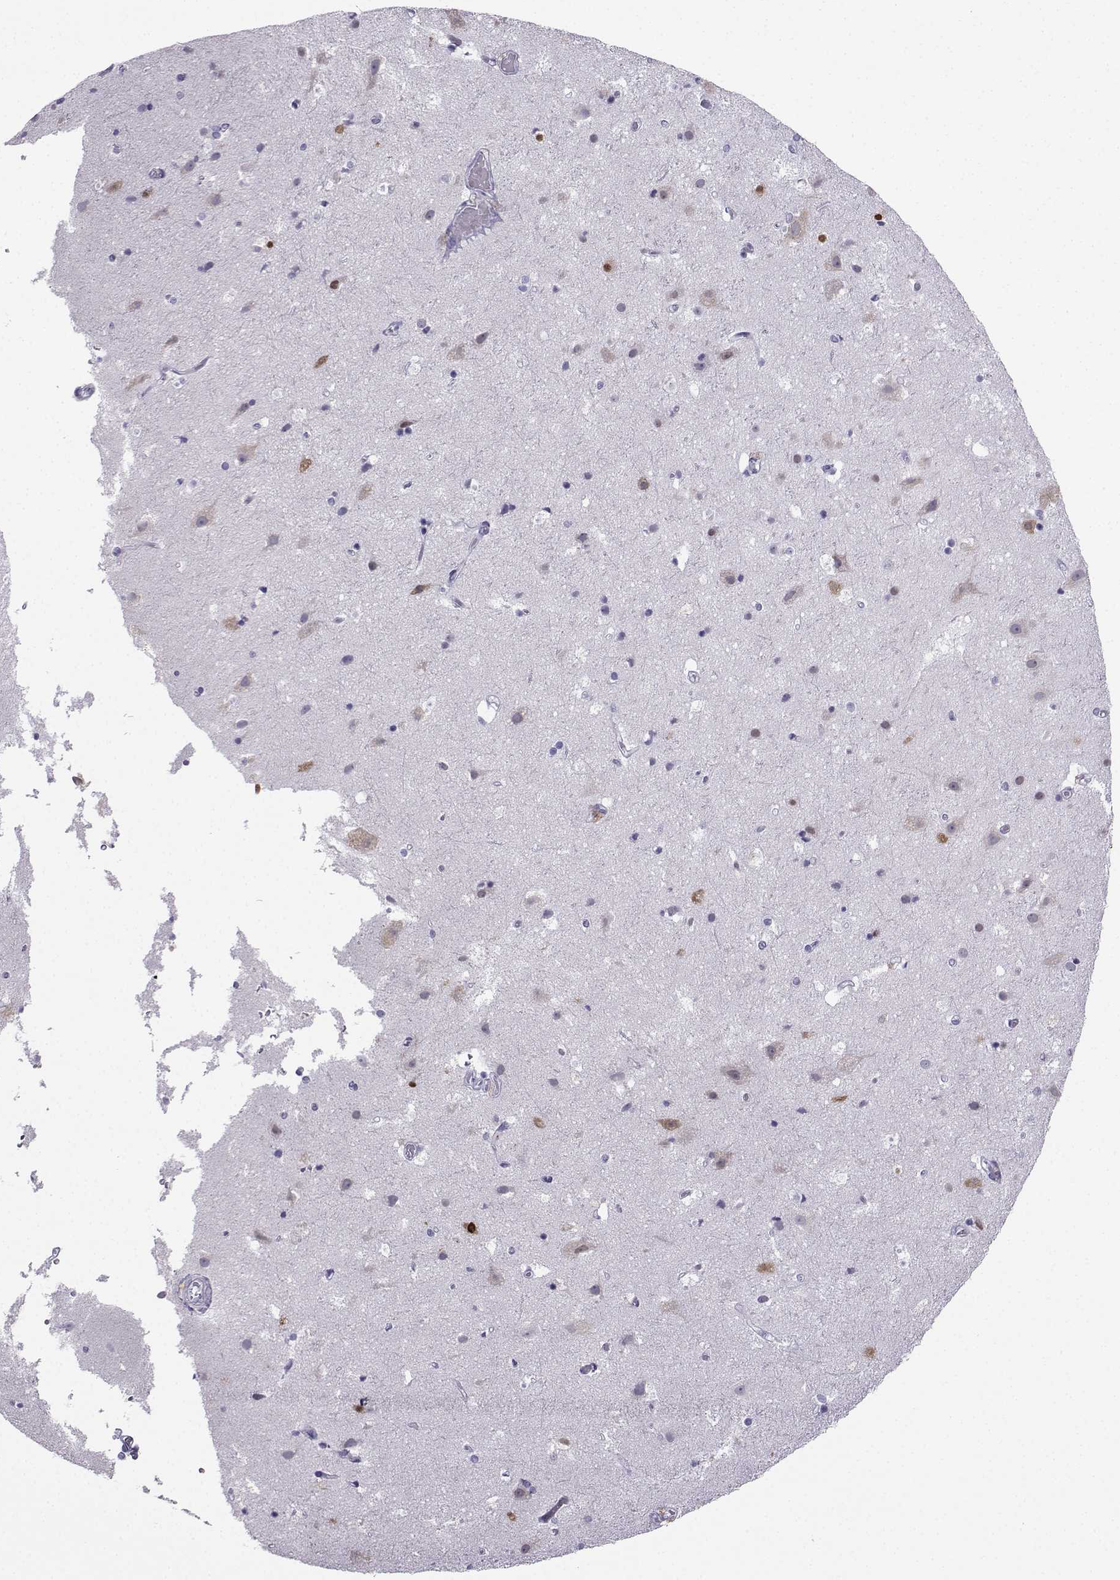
{"staining": {"intensity": "negative", "quantity": "none", "location": "none"}, "tissue": "cerebral cortex", "cell_type": "Endothelial cells", "image_type": "normal", "snomed": [{"axis": "morphology", "description": "Normal tissue, NOS"}, {"axis": "topography", "description": "Cerebral cortex"}], "caption": "This is a micrograph of immunohistochemistry (IHC) staining of normal cerebral cortex, which shows no expression in endothelial cells.", "gene": "FBXO24", "patient": {"sex": "female", "age": 52}}